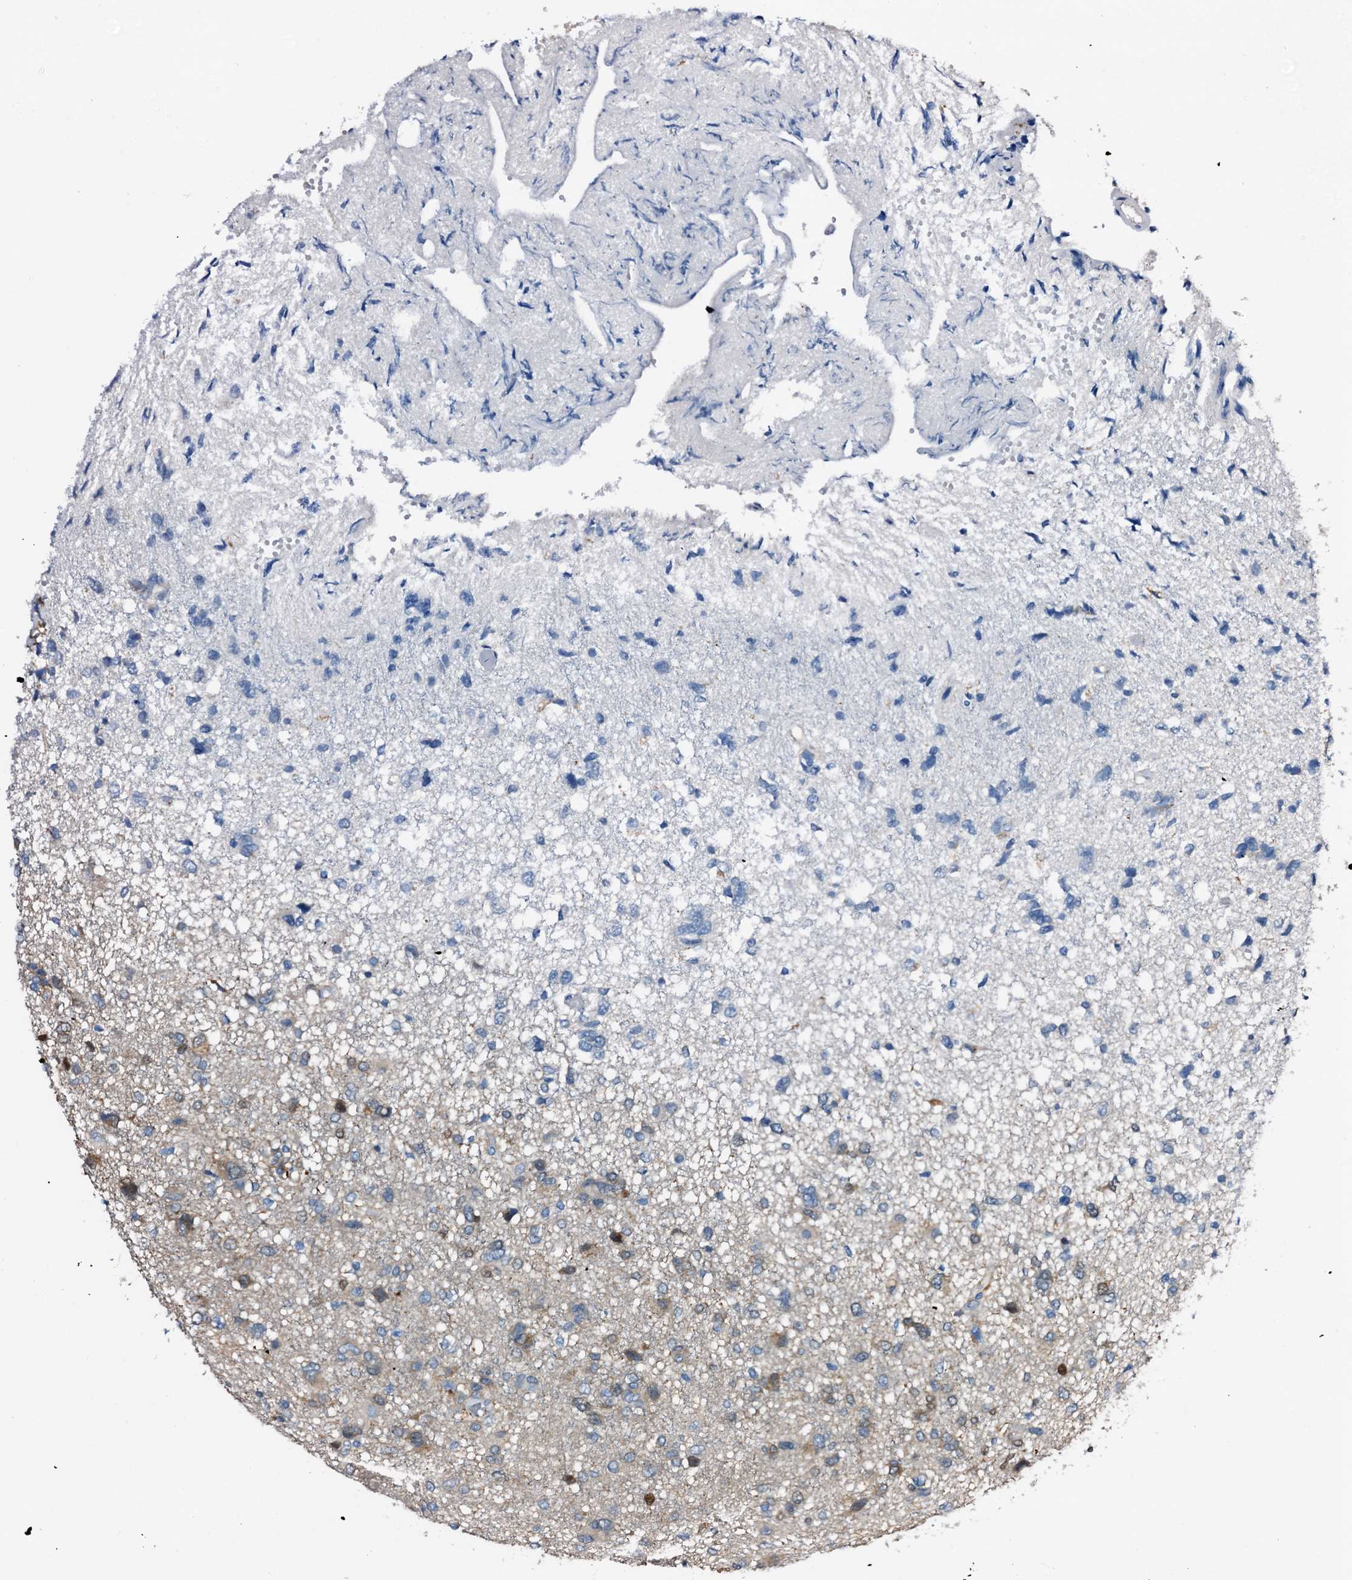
{"staining": {"intensity": "weak", "quantity": "<25%", "location": "cytoplasmic/membranous"}, "tissue": "glioma", "cell_type": "Tumor cells", "image_type": "cancer", "snomed": [{"axis": "morphology", "description": "Glioma, malignant, High grade"}, {"axis": "topography", "description": "Brain"}], "caption": "Image shows no protein staining in tumor cells of malignant glioma (high-grade) tissue.", "gene": "C1QTNF4", "patient": {"sex": "female", "age": 59}}